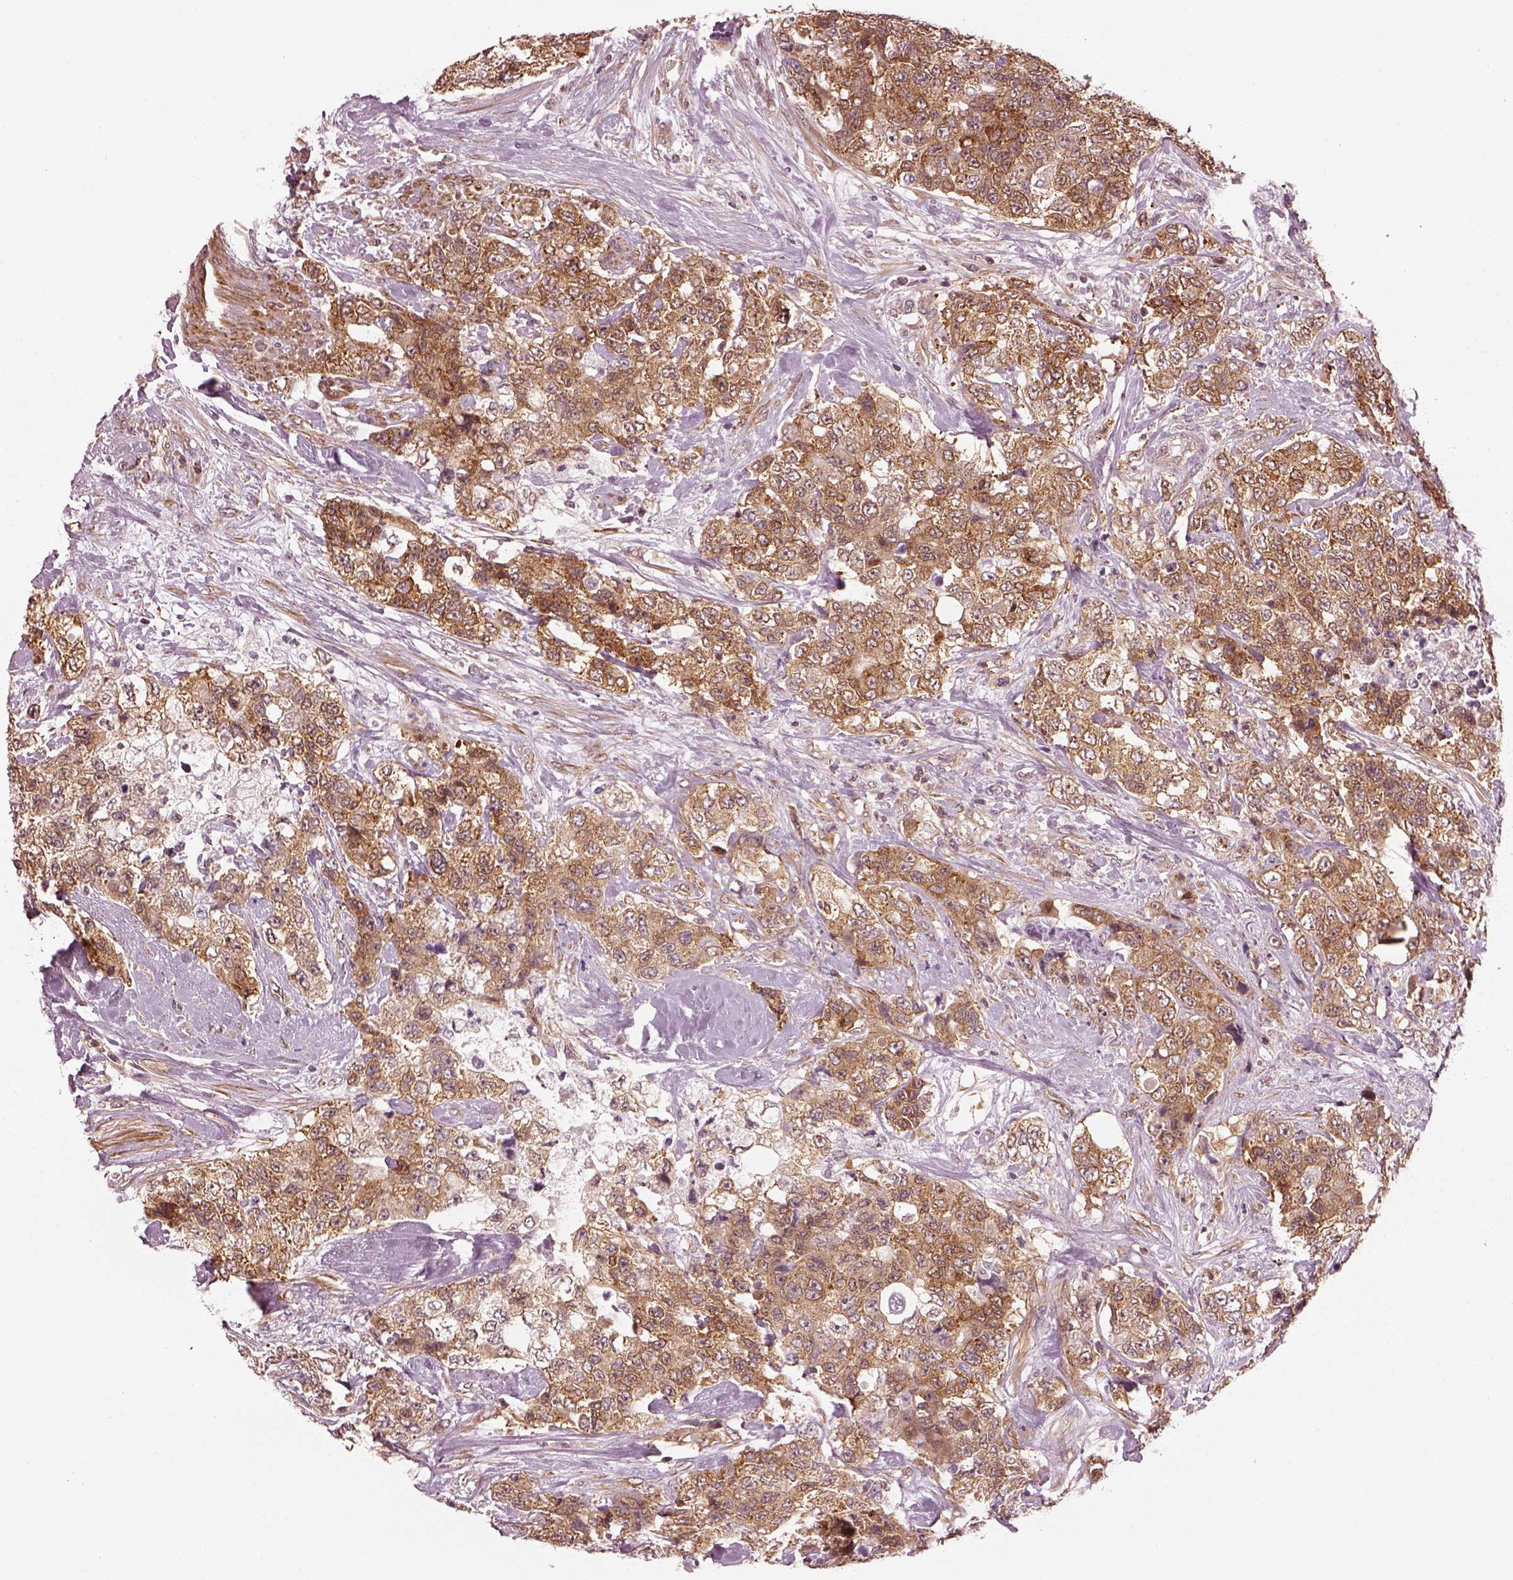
{"staining": {"intensity": "moderate", "quantity": "25%-75%", "location": "cytoplasmic/membranous"}, "tissue": "urothelial cancer", "cell_type": "Tumor cells", "image_type": "cancer", "snomed": [{"axis": "morphology", "description": "Urothelial carcinoma, High grade"}, {"axis": "topography", "description": "Urinary bladder"}], "caption": "Approximately 25%-75% of tumor cells in urothelial carcinoma (high-grade) show moderate cytoplasmic/membranous protein positivity as visualized by brown immunohistochemical staining.", "gene": "LSM14A", "patient": {"sex": "female", "age": 78}}